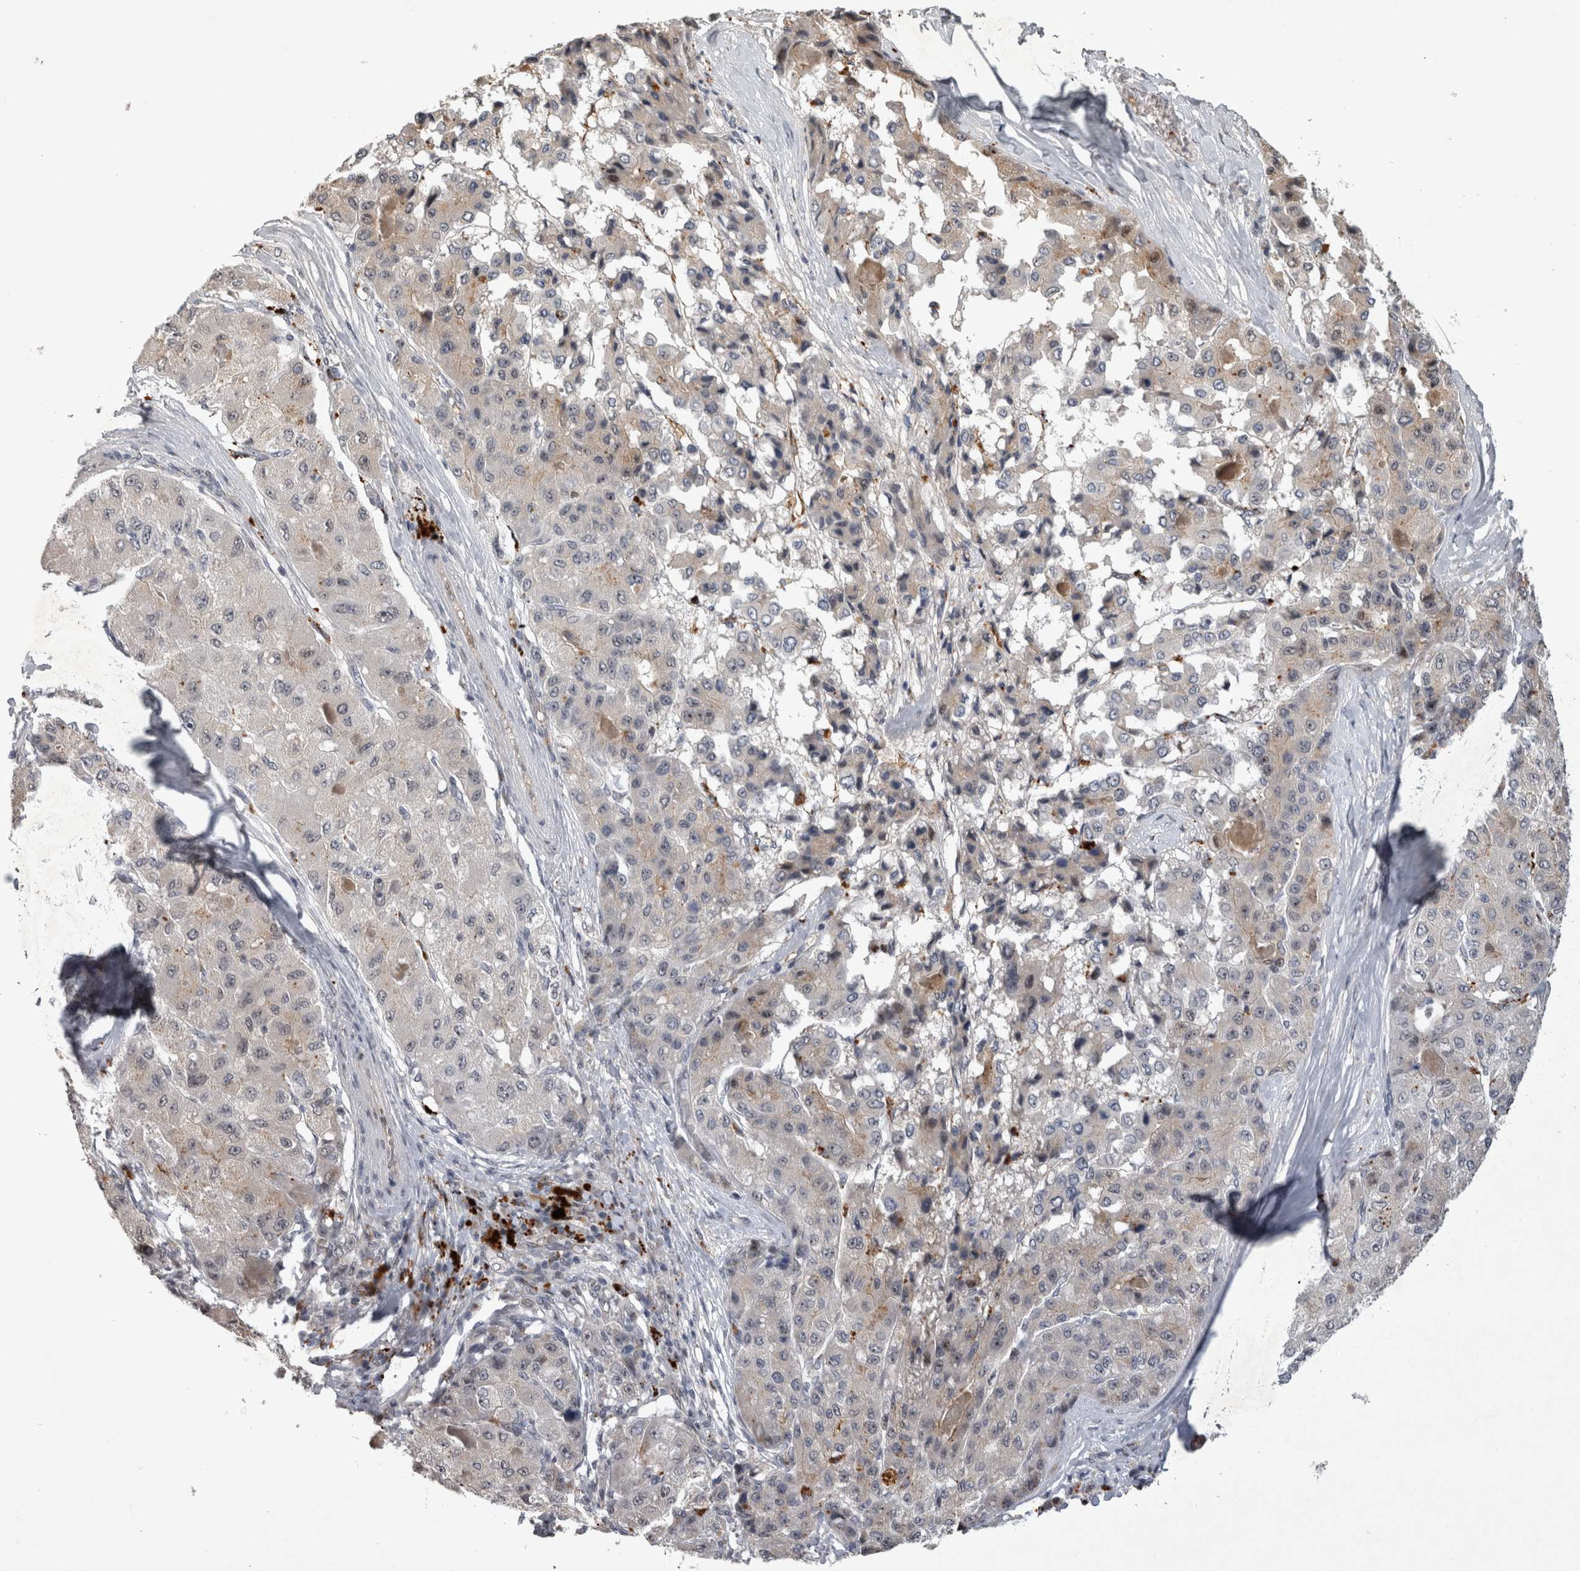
{"staining": {"intensity": "negative", "quantity": "none", "location": "none"}, "tissue": "liver cancer", "cell_type": "Tumor cells", "image_type": "cancer", "snomed": [{"axis": "morphology", "description": "Carcinoma, Hepatocellular, NOS"}, {"axis": "topography", "description": "Liver"}], "caption": "Immunohistochemistry of human hepatocellular carcinoma (liver) shows no staining in tumor cells.", "gene": "IFI44", "patient": {"sex": "male", "age": 80}}